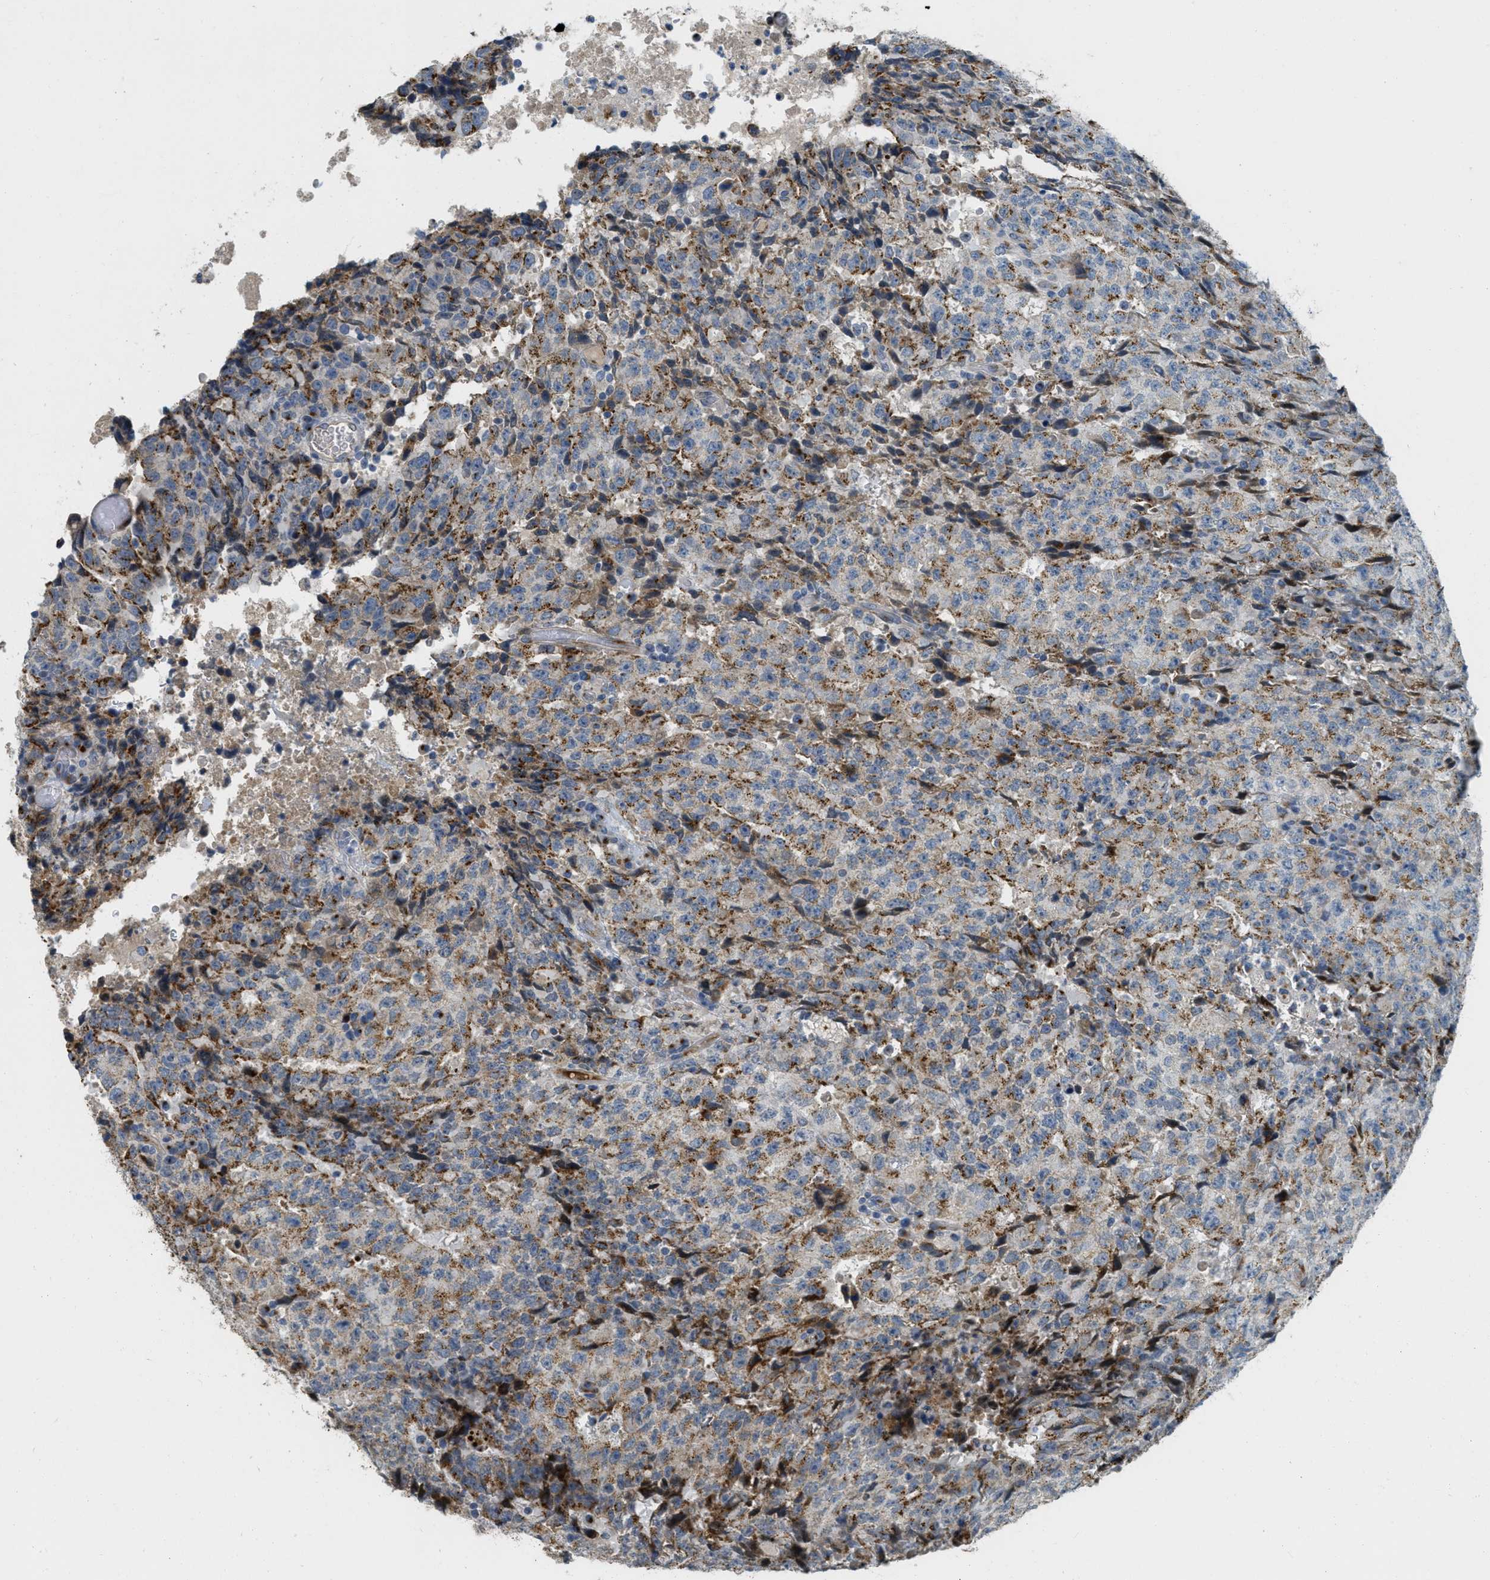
{"staining": {"intensity": "moderate", "quantity": ">75%", "location": "cytoplasmic/membranous"}, "tissue": "testis cancer", "cell_type": "Tumor cells", "image_type": "cancer", "snomed": [{"axis": "morphology", "description": "Necrosis, NOS"}, {"axis": "morphology", "description": "Carcinoma, Embryonal, NOS"}, {"axis": "topography", "description": "Testis"}], "caption": "Testis cancer (embryonal carcinoma) stained with DAB (3,3'-diaminobenzidine) immunohistochemistry (IHC) reveals medium levels of moderate cytoplasmic/membranous positivity in about >75% of tumor cells. (Stains: DAB in brown, nuclei in blue, Microscopy: brightfield microscopy at high magnification).", "gene": "ZFPL1", "patient": {"sex": "male", "age": 19}}